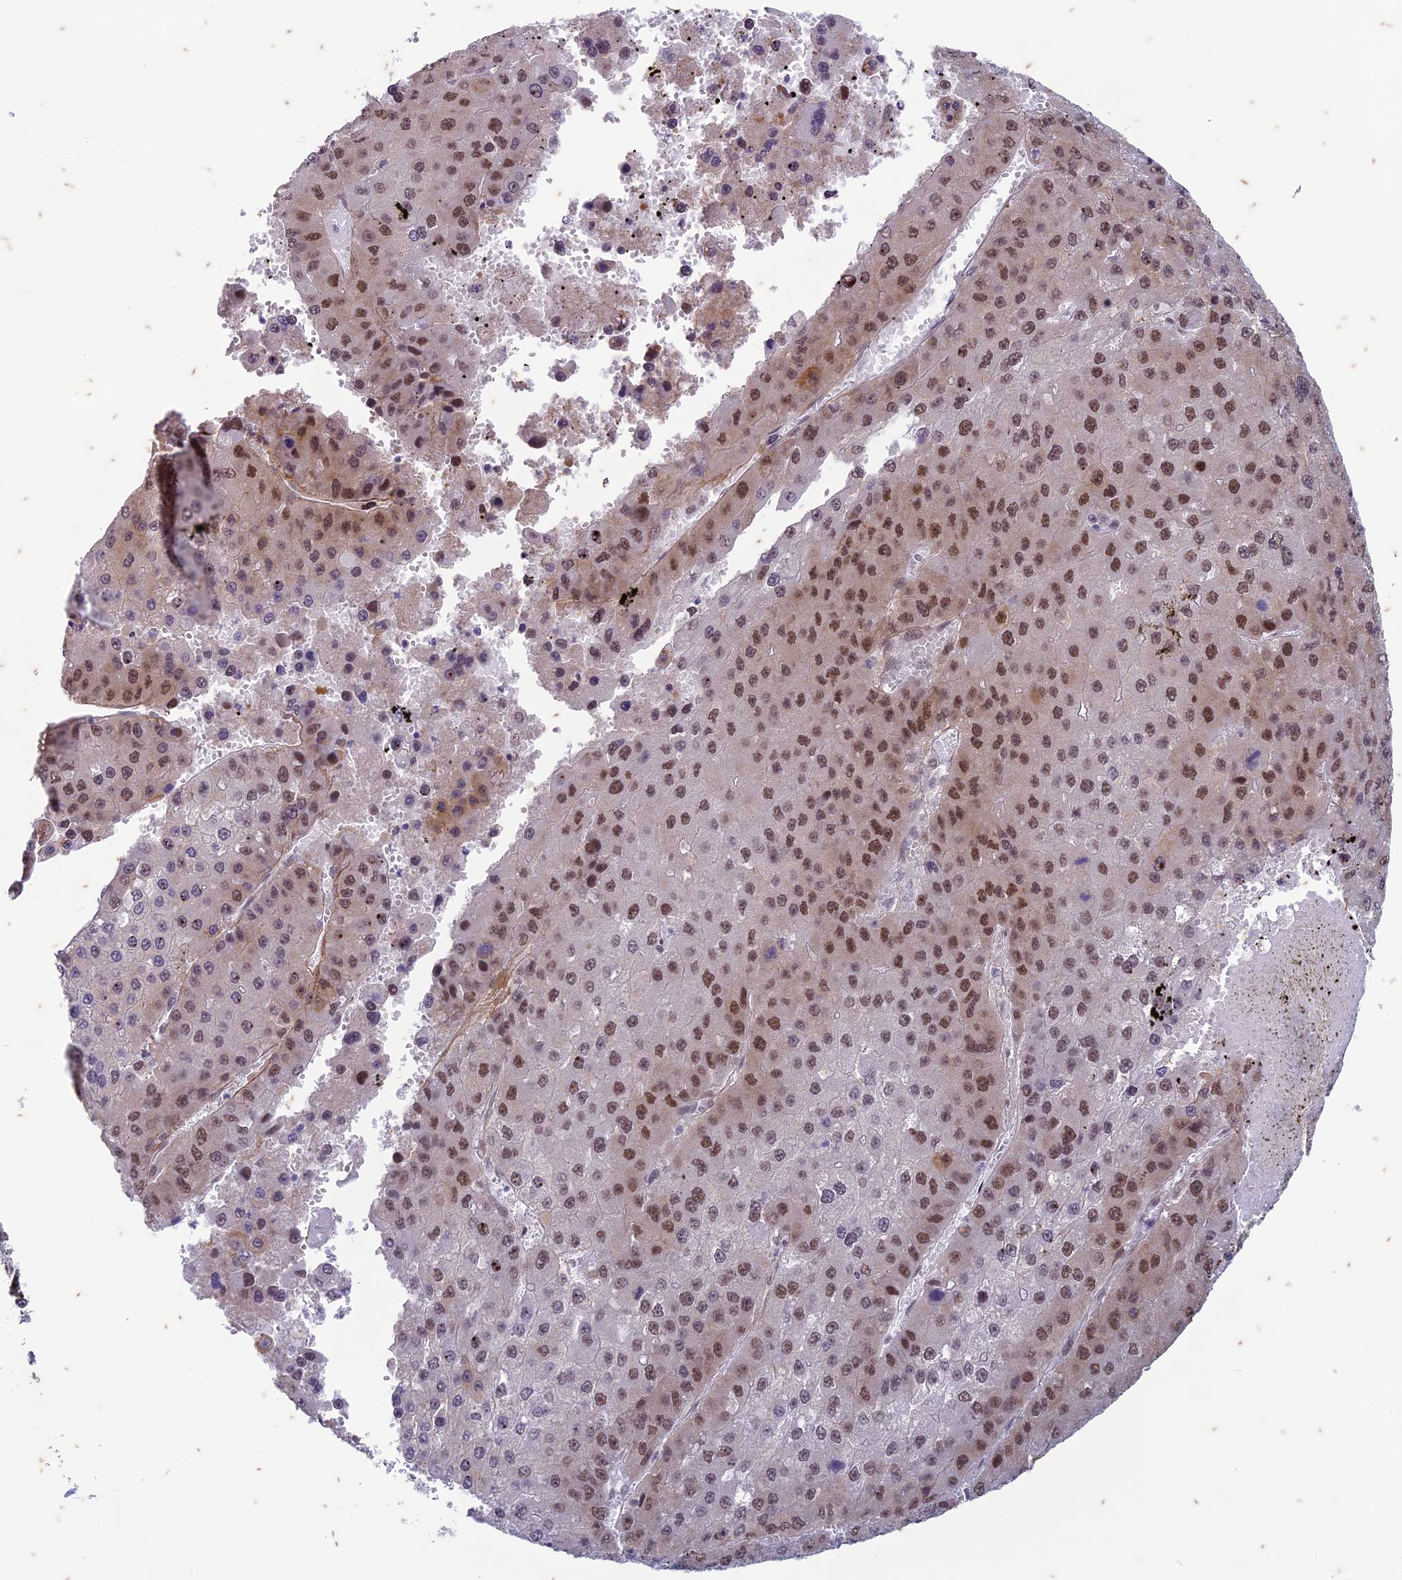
{"staining": {"intensity": "moderate", "quantity": ">75%", "location": "nuclear"}, "tissue": "liver cancer", "cell_type": "Tumor cells", "image_type": "cancer", "snomed": [{"axis": "morphology", "description": "Carcinoma, Hepatocellular, NOS"}, {"axis": "topography", "description": "Liver"}], "caption": "A brown stain labels moderate nuclear positivity of a protein in human liver cancer tumor cells.", "gene": "PABPN1L", "patient": {"sex": "female", "age": 73}}